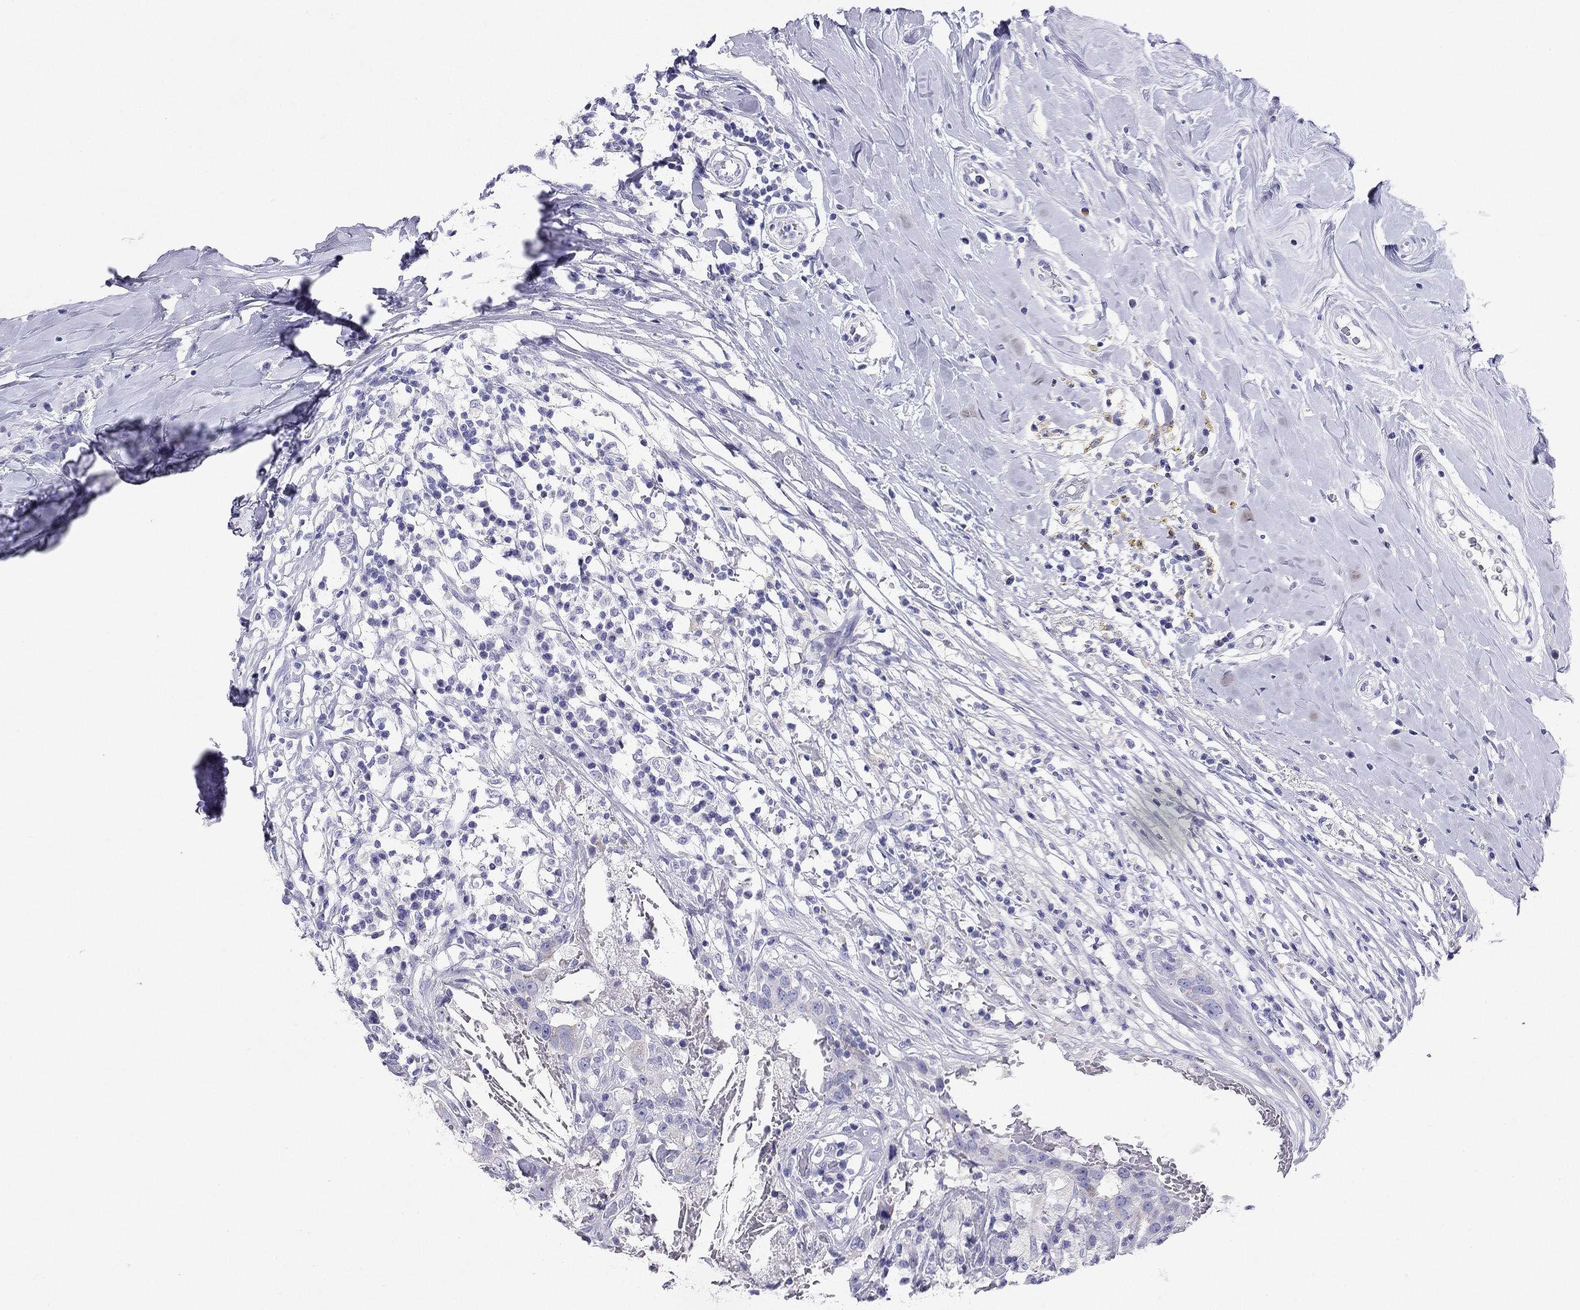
{"staining": {"intensity": "negative", "quantity": "none", "location": "none"}, "tissue": "breast cancer", "cell_type": "Tumor cells", "image_type": "cancer", "snomed": [{"axis": "morphology", "description": "Duct carcinoma"}, {"axis": "topography", "description": "Breast"}], "caption": "Human breast cancer stained for a protein using immunohistochemistry (IHC) shows no expression in tumor cells.", "gene": "DPY19L2", "patient": {"sex": "female", "age": 27}}